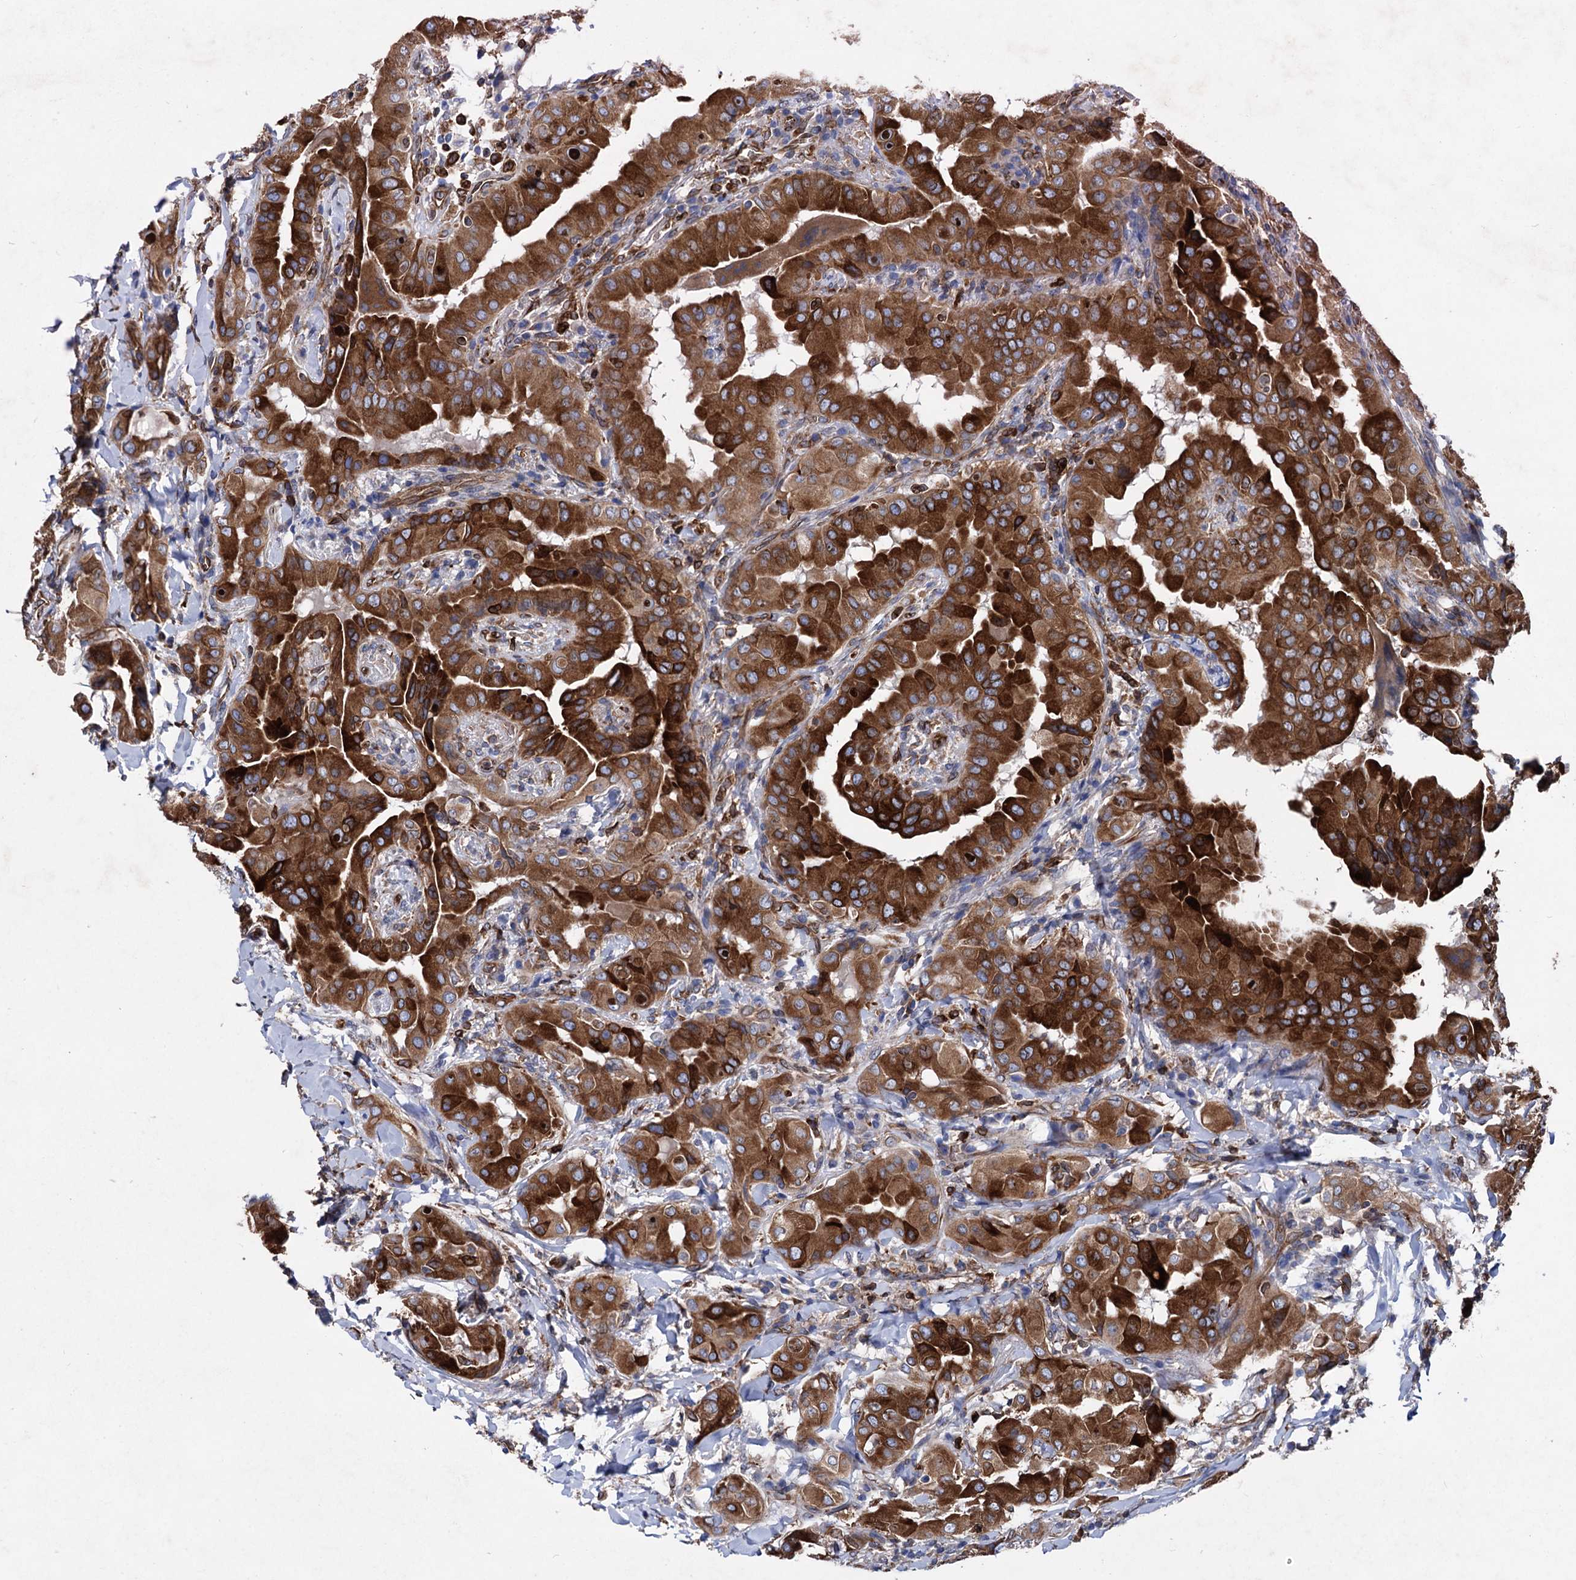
{"staining": {"intensity": "strong", "quantity": ">75%", "location": "cytoplasmic/membranous"}, "tissue": "thyroid cancer", "cell_type": "Tumor cells", "image_type": "cancer", "snomed": [{"axis": "morphology", "description": "Papillary adenocarcinoma, NOS"}, {"axis": "topography", "description": "Thyroid gland"}], "caption": "Immunohistochemistry of human thyroid cancer (papillary adenocarcinoma) shows high levels of strong cytoplasmic/membranous positivity in approximately >75% of tumor cells.", "gene": "STING1", "patient": {"sex": "male", "age": 33}}